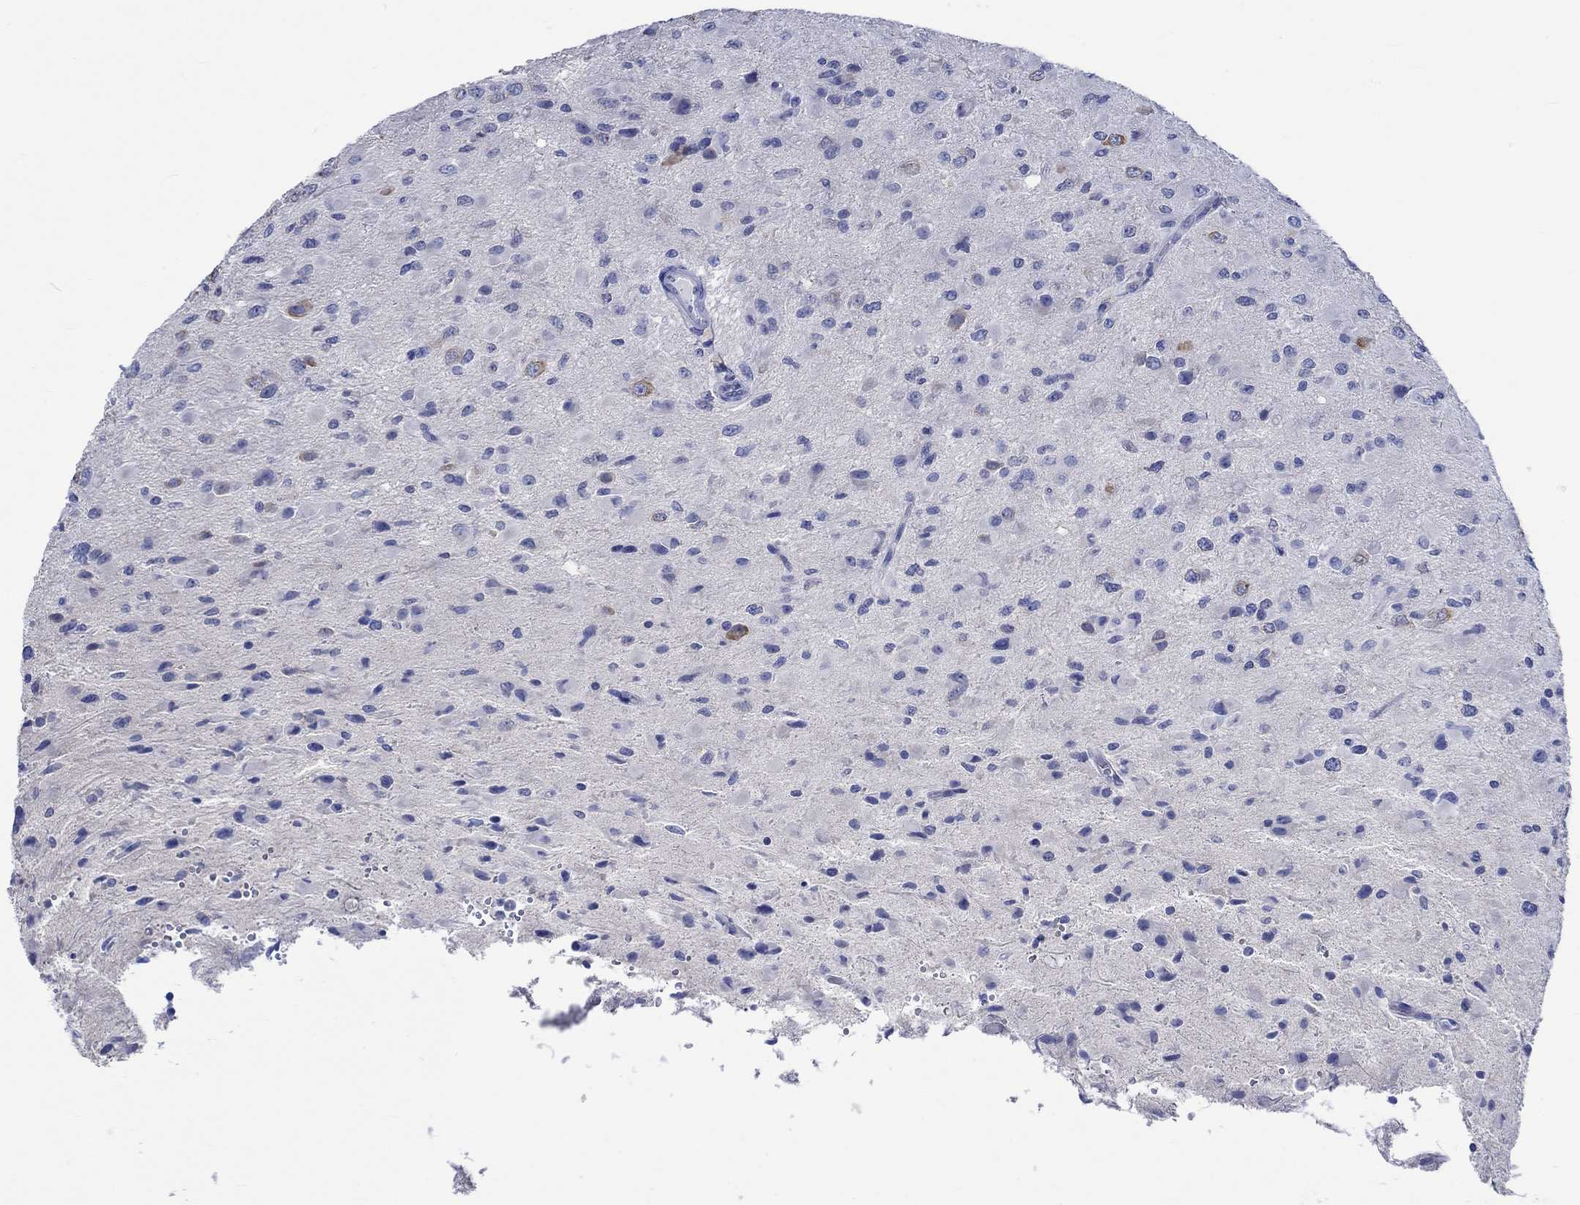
{"staining": {"intensity": "negative", "quantity": "none", "location": "none"}, "tissue": "glioma", "cell_type": "Tumor cells", "image_type": "cancer", "snomed": [{"axis": "morphology", "description": "Glioma, malignant, High grade"}, {"axis": "topography", "description": "Cerebral cortex"}], "caption": "IHC image of neoplastic tissue: high-grade glioma (malignant) stained with DAB displays no significant protein expression in tumor cells. Nuclei are stained in blue.", "gene": "KCNA1", "patient": {"sex": "male", "age": 35}}